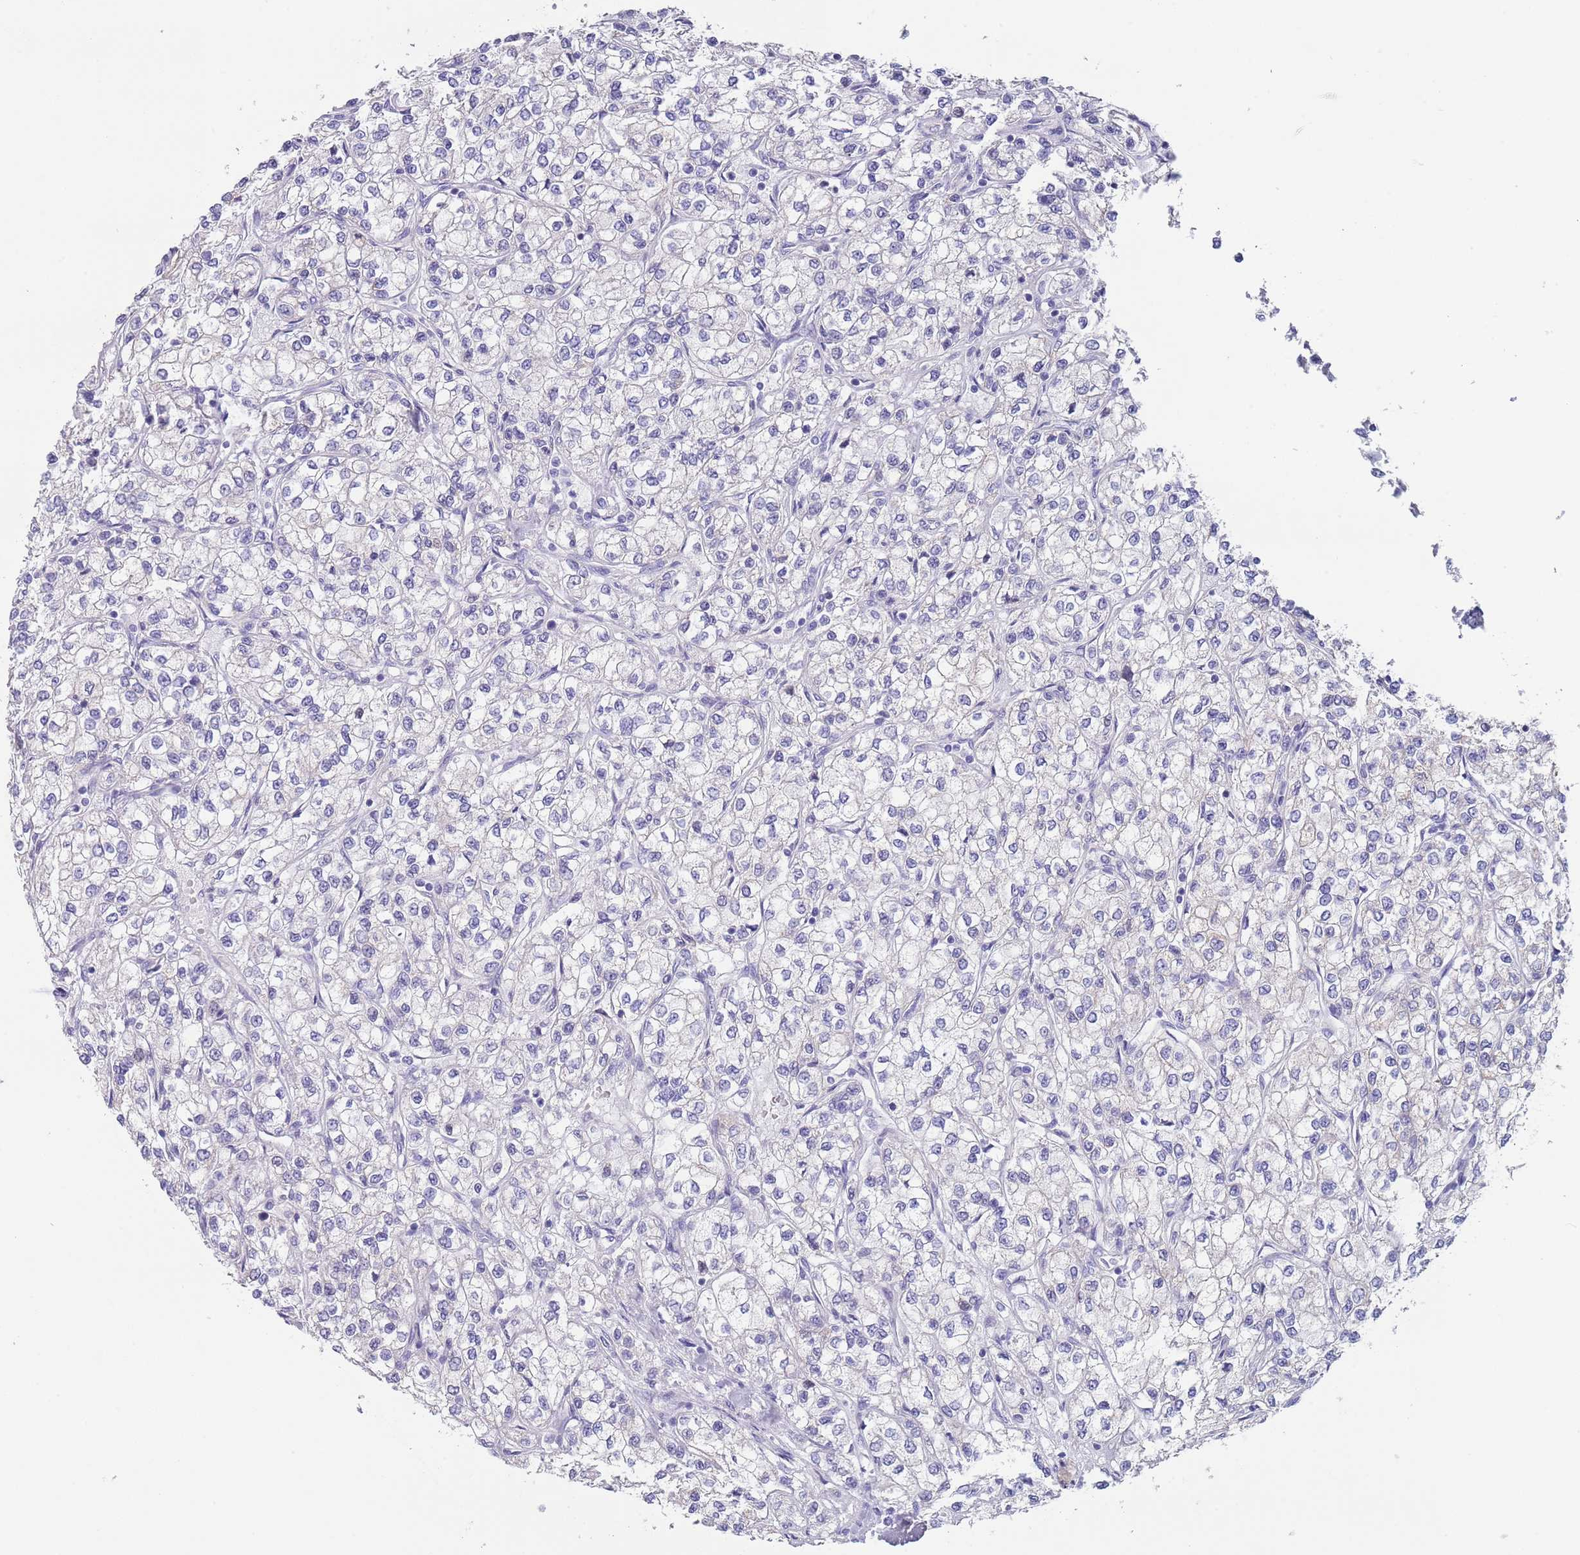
{"staining": {"intensity": "negative", "quantity": "none", "location": "none"}, "tissue": "renal cancer", "cell_type": "Tumor cells", "image_type": "cancer", "snomed": [{"axis": "morphology", "description": "Adenocarcinoma, NOS"}, {"axis": "topography", "description": "Kidney"}], "caption": "The micrograph displays no significant positivity in tumor cells of renal cancer (adenocarcinoma). Nuclei are stained in blue.", "gene": "SPIRE2", "patient": {"sex": "male", "age": 80}}